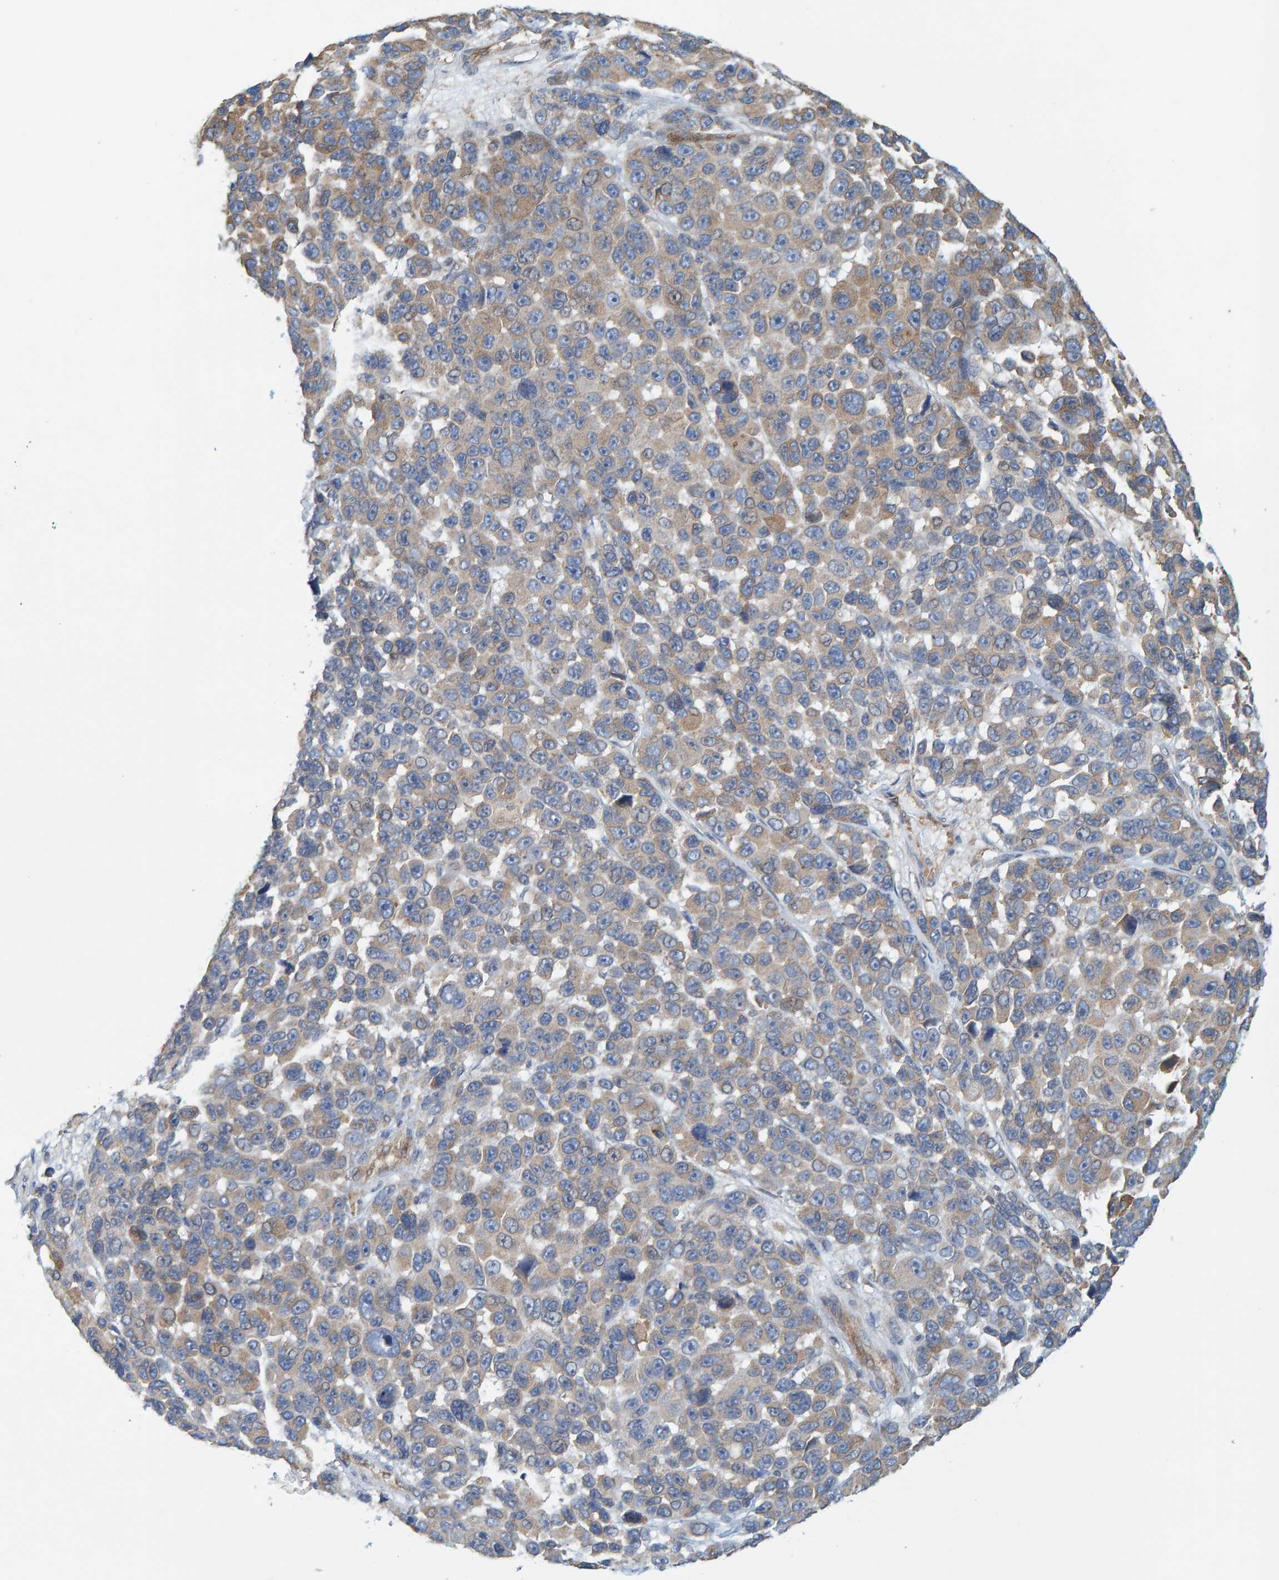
{"staining": {"intensity": "weak", "quantity": ">75%", "location": "cytoplasmic/membranous"}, "tissue": "melanoma", "cell_type": "Tumor cells", "image_type": "cancer", "snomed": [{"axis": "morphology", "description": "Malignant melanoma, NOS"}, {"axis": "topography", "description": "Skin"}], "caption": "Immunohistochemistry (IHC) histopathology image of human melanoma stained for a protein (brown), which displays low levels of weak cytoplasmic/membranous expression in approximately >75% of tumor cells.", "gene": "PRKD2", "patient": {"sex": "male", "age": 53}}